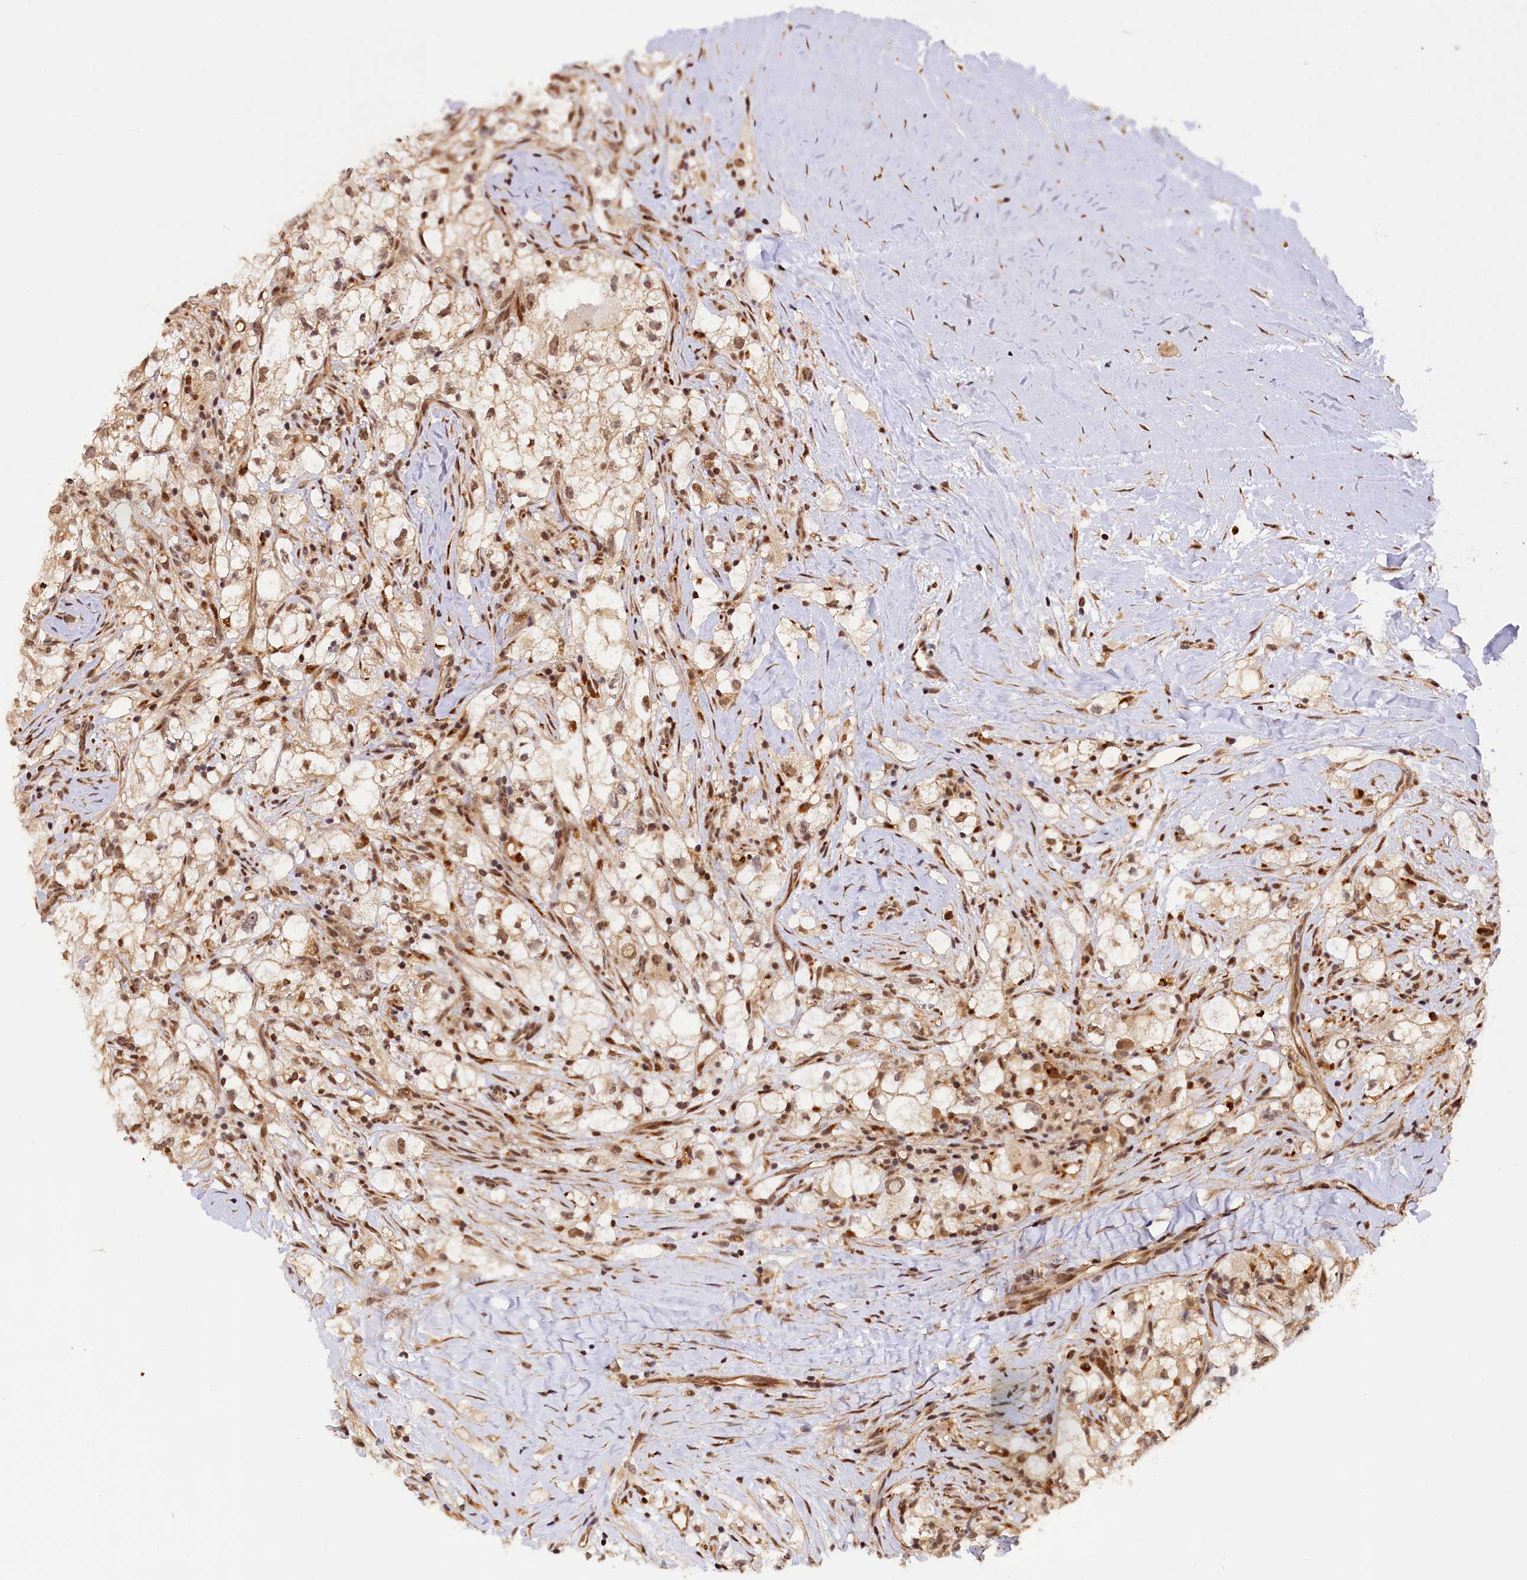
{"staining": {"intensity": "moderate", "quantity": ">75%", "location": "cytoplasmic/membranous,nuclear"}, "tissue": "renal cancer", "cell_type": "Tumor cells", "image_type": "cancer", "snomed": [{"axis": "morphology", "description": "Adenocarcinoma, NOS"}, {"axis": "topography", "description": "Kidney"}], "caption": "Human adenocarcinoma (renal) stained with a brown dye exhibits moderate cytoplasmic/membranous and nuclear positive expression in about >75% of tumor cells.", "gene": "SAMD4A", "patient": {"sex": "male", "age": 59}}